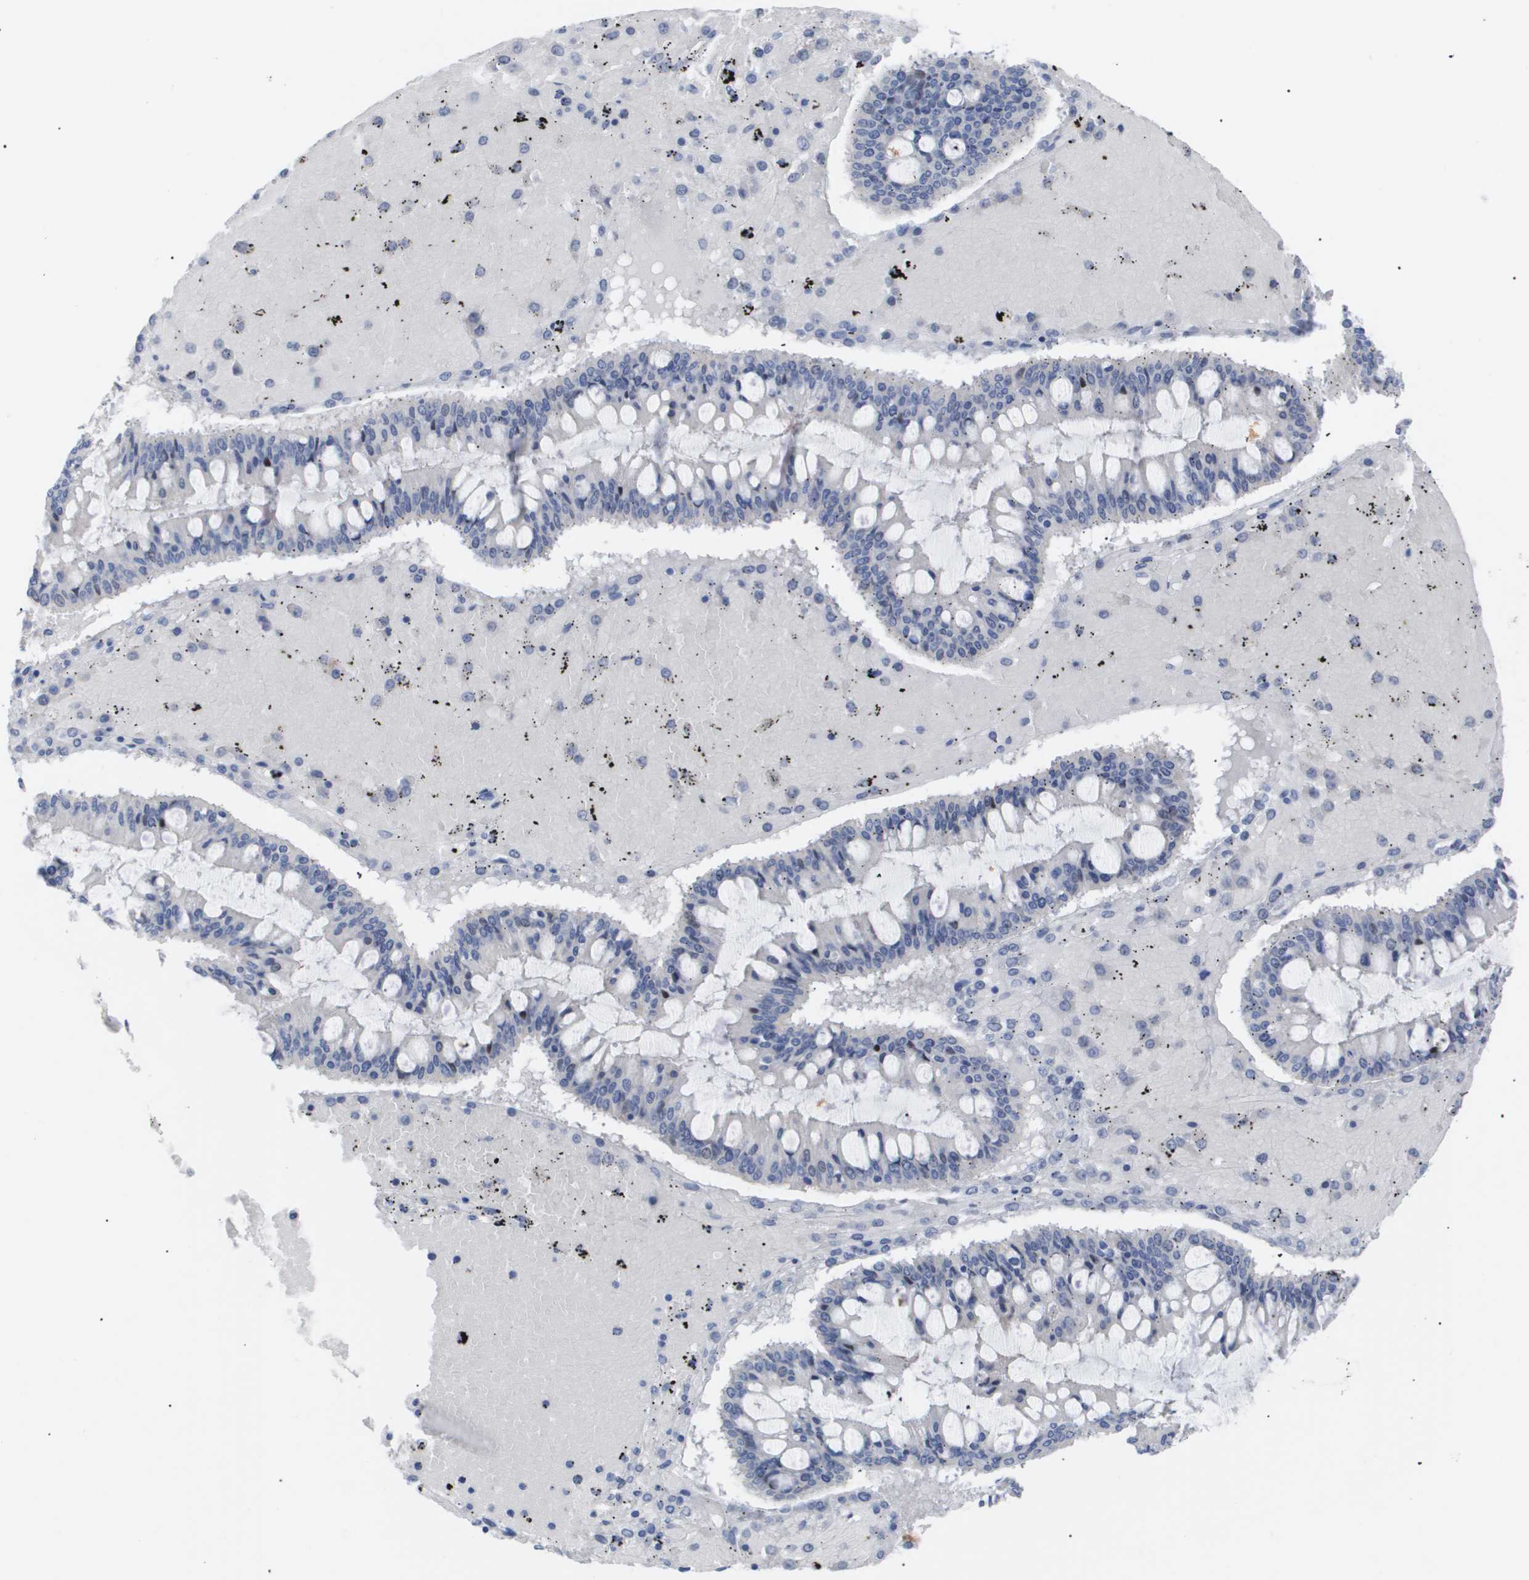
{"staining": {"intensity": "negative", "quantity": "none", "location": "none"}, "tissue": "ovarian cancer", "cell_type": "Tumor cells", "image_type": "cancer", "snomed": [{"axis": "morphology", "description": "Cystadenocarcinoma, mucinous, NOS"}, {"axis": "topography", "description": "Ovary"}], "caption": "Immunohistochemistry of ovarian cancer (mucinous cystadenocarcinoma) reveals no positivity in tumor cells.", "gene": "CAV3", "patient": {"sex": "female", "age": 73}}